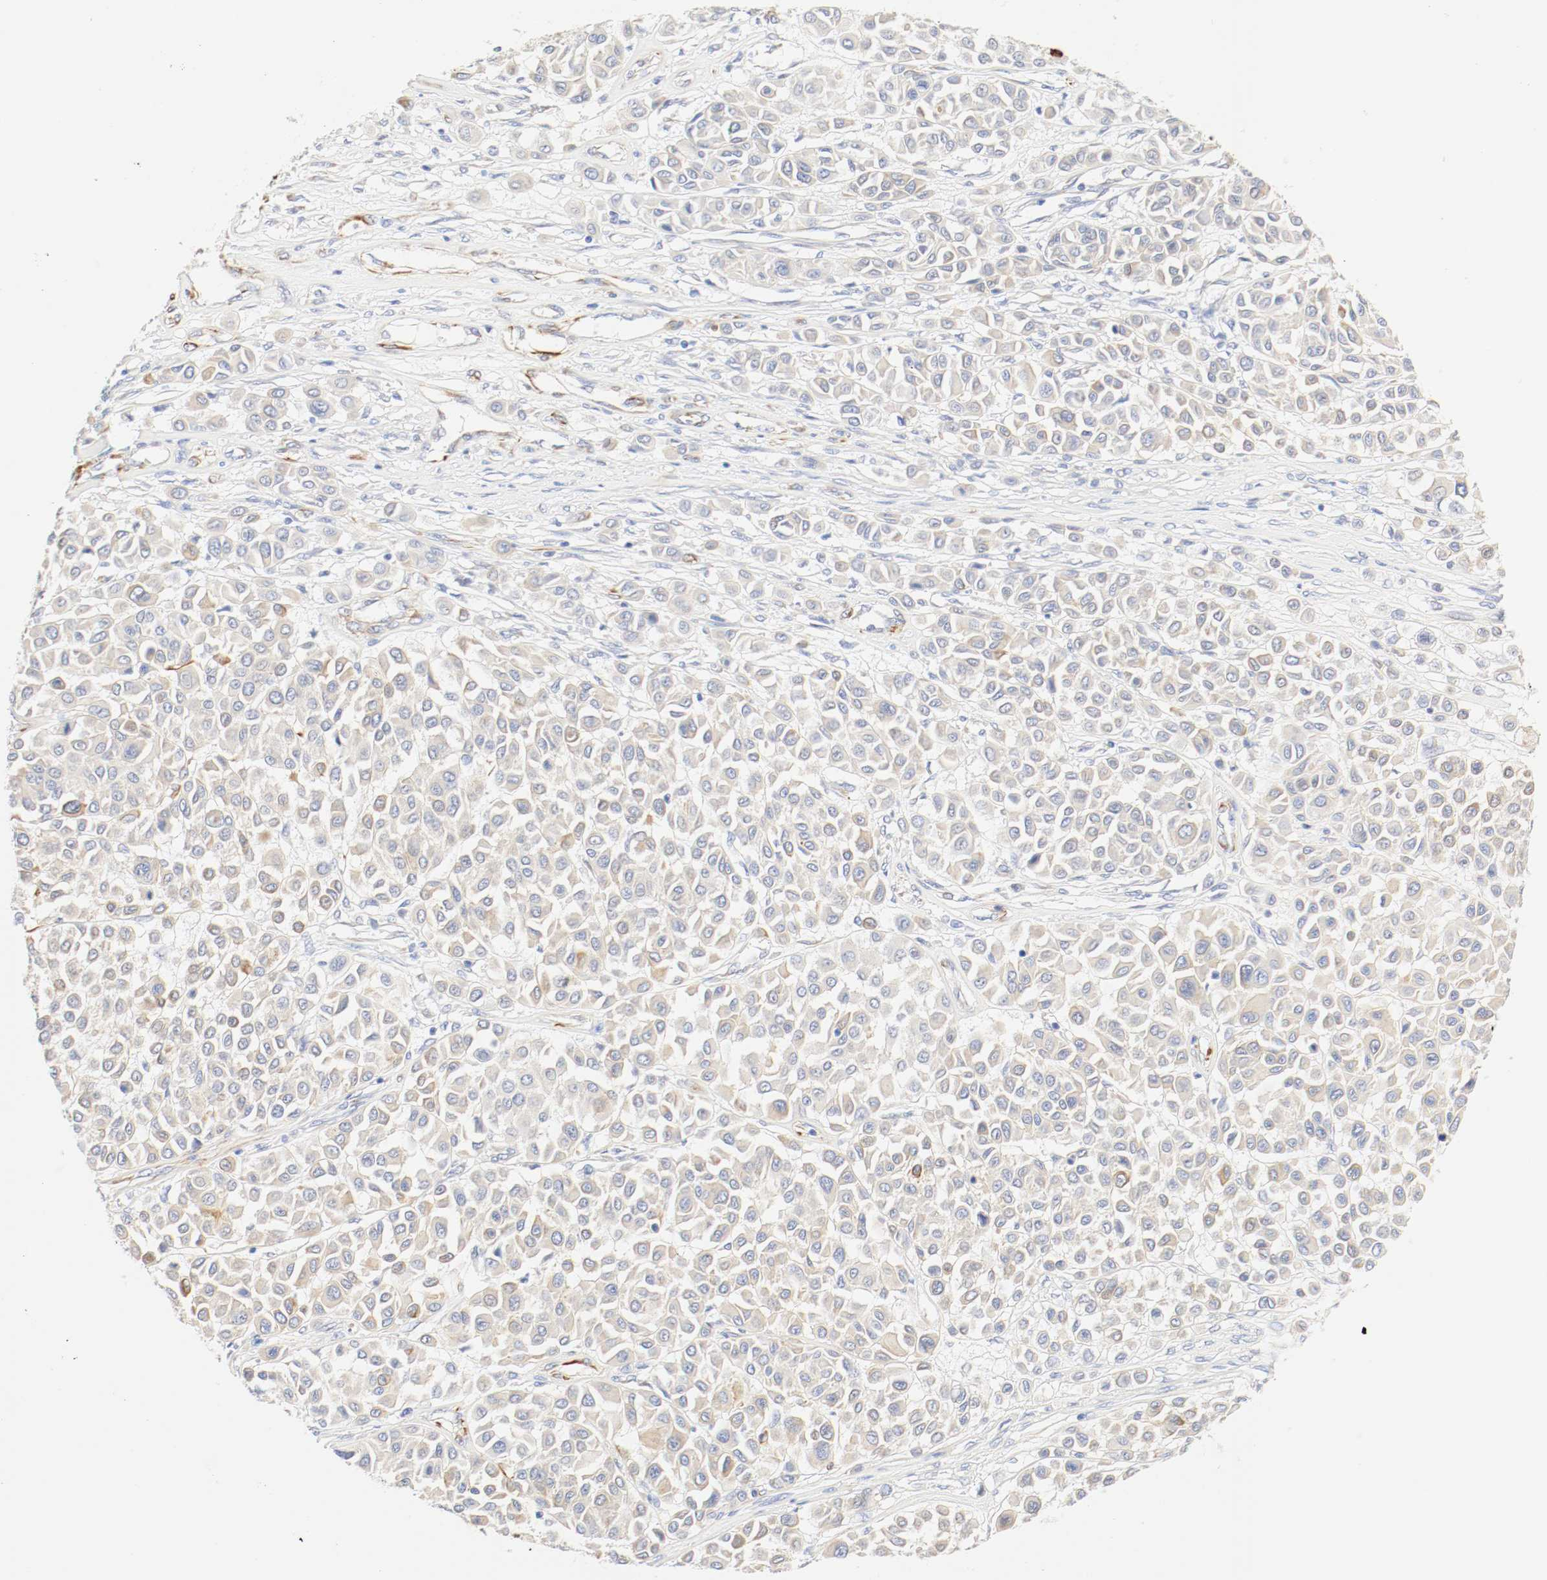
{"staining": {"intensity": "moderate", "quantity": ">75%", "location": "cytoplasmic/membranous"}, "tissue": "melanoma", "cell_type": "Tumor cells", "image_type": "cancer", "snomed": [{"axis": "morphology", "description": "Malignant melanoma, Metastatic site"}, {"axis": "topography", "description": "Soft tissue"}], "caption": "Immunohistochemistry micrograph of melanoma stained for a protein (brown), which shows medium levels of moderate cytoplasmic/membranous positivity in approximately >75% of tumor cells.", "gene": "GIT1", "patient": {"sex": "male", "age": 41}}